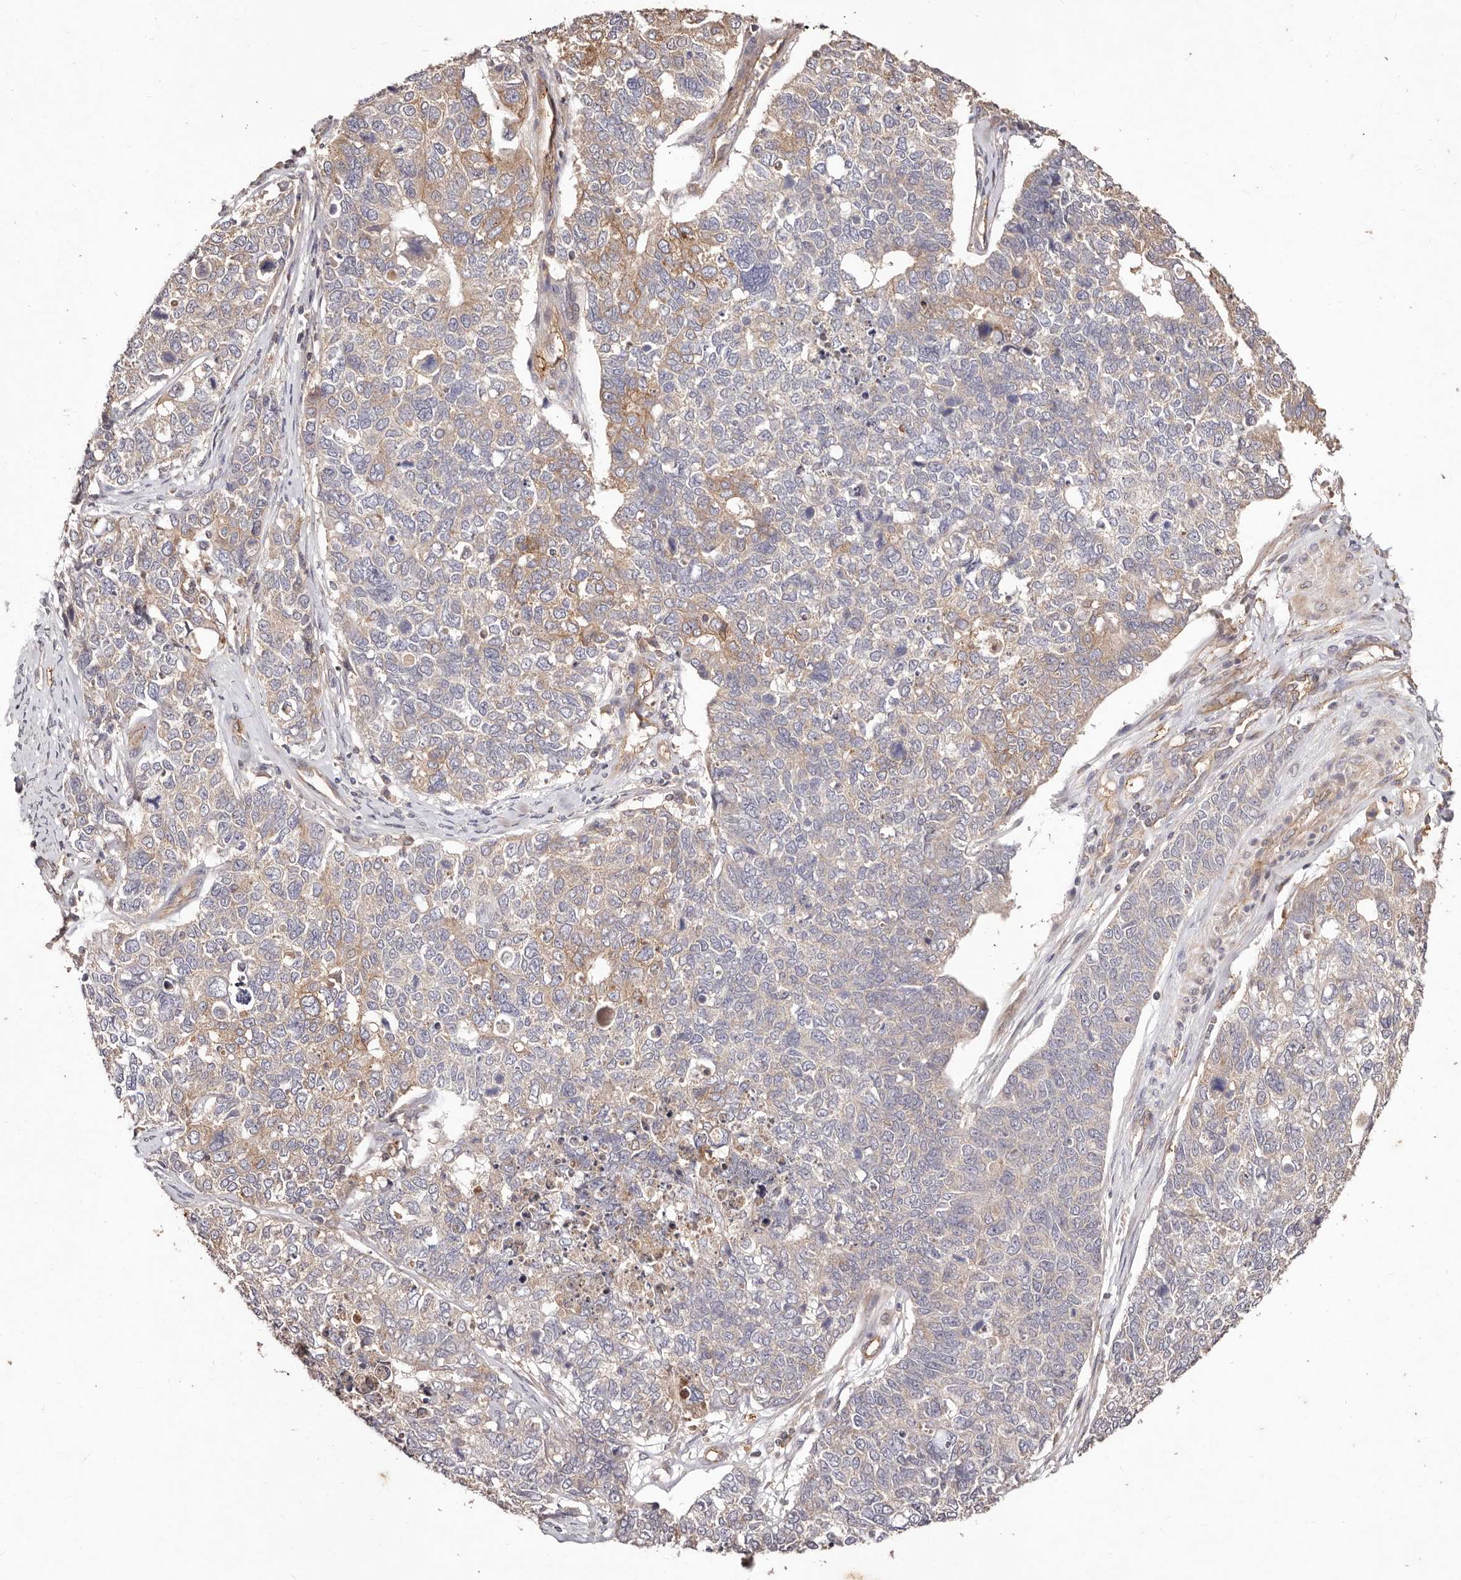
{"staining": {"intensity": "weak", "quantity": "<25%", "location": "cytoplasmic/membranous"}, "tissue": "cervical cancer", "cell_type": "Tumor cells", "image_type": "cancer", "snomed": [{"axis": "morphology", "description": "Squamous cell carcinoma, NOS"}, {"axis": "topography", "description": "Cervix"}], "caption": "A micrograph of human squamous cell carcinoma (cervical) is negative for staining in tumor cells.", "gene": "CCL14", "patient": {"sex": "female", "age": 63}}